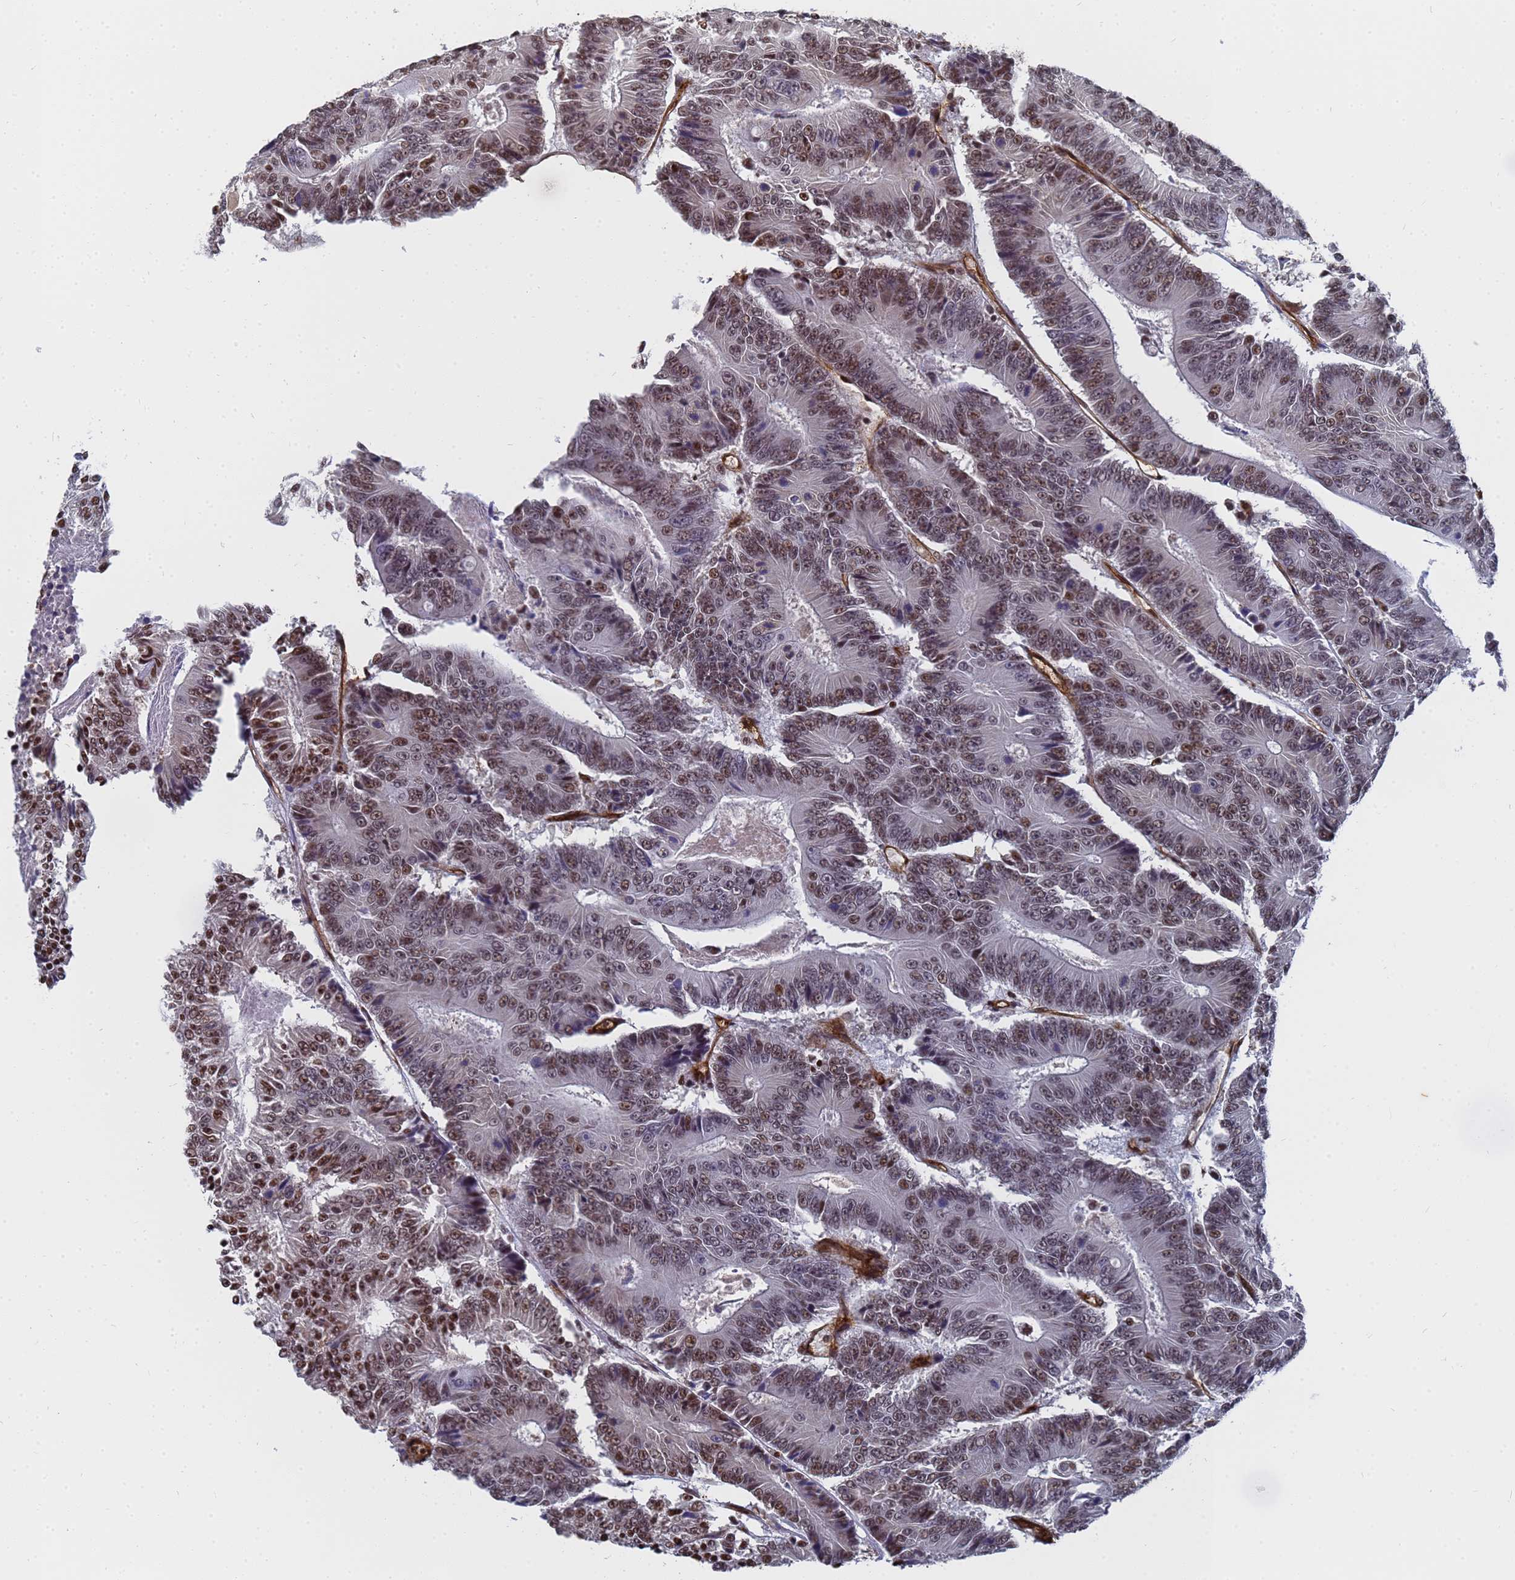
{"staining": {"intensity": "moderate", "quantity": ">75%", "location": "nuclear"}, "tissue": "colorectal cancer", "cell_type": "Tumor cells", "image_type": "cancer", "snomed": [{"axis": "morphology", "description": "Adenocarcinoma, NOS"}, {"axis": "topography", "description": "Colon"}], "caption": "High-magnification brightfield microscopy of adenocarcinoma (colorectal) stained with DAB (brown) and counterstained with hematoxylin (blue). tumor cells exhibit moderate nuclear positivity is present in about>75% of cells.", "gene": "RAVER2", "patient": {"sex": "male", "age": 83}}